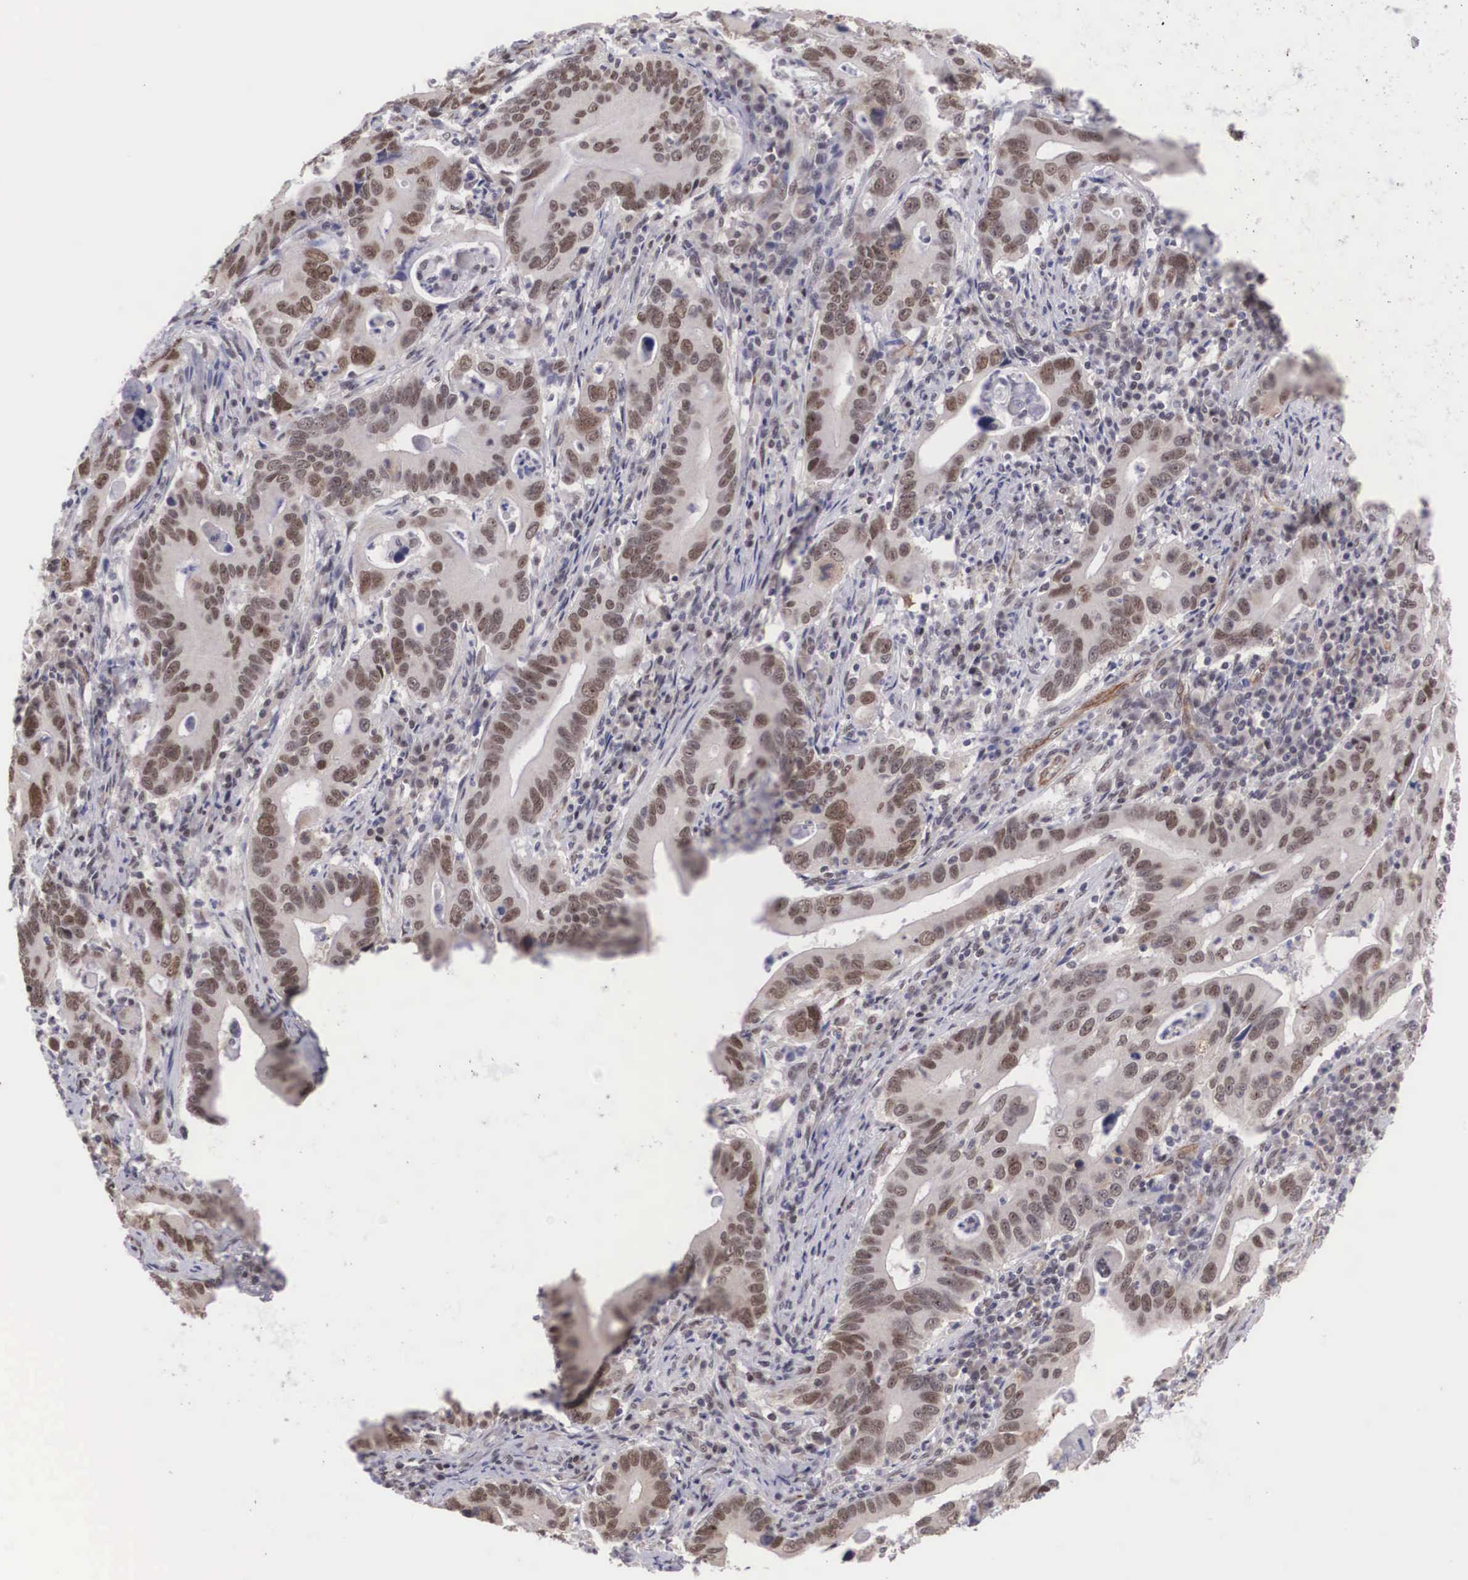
{"staining": {"intensity": "moderate", "quantity": ">75%", "location": "nuclear"}, "tissue": "stomach cancer", "cell_type": "Tumor cells", "image_type": "cancer", "snomed": [{"axis": "morphology", "description": "Adenocarcinoma, NOS"}, {"axis": "topography", "description": "Stomach, upper"}], "caption": "Moderate nuclear staining is appreciated in about >75% of tumor cells in stomach adenocarcinoma.", "gene": "MORC2", "patient": {"sex": "male", "age": 63}}